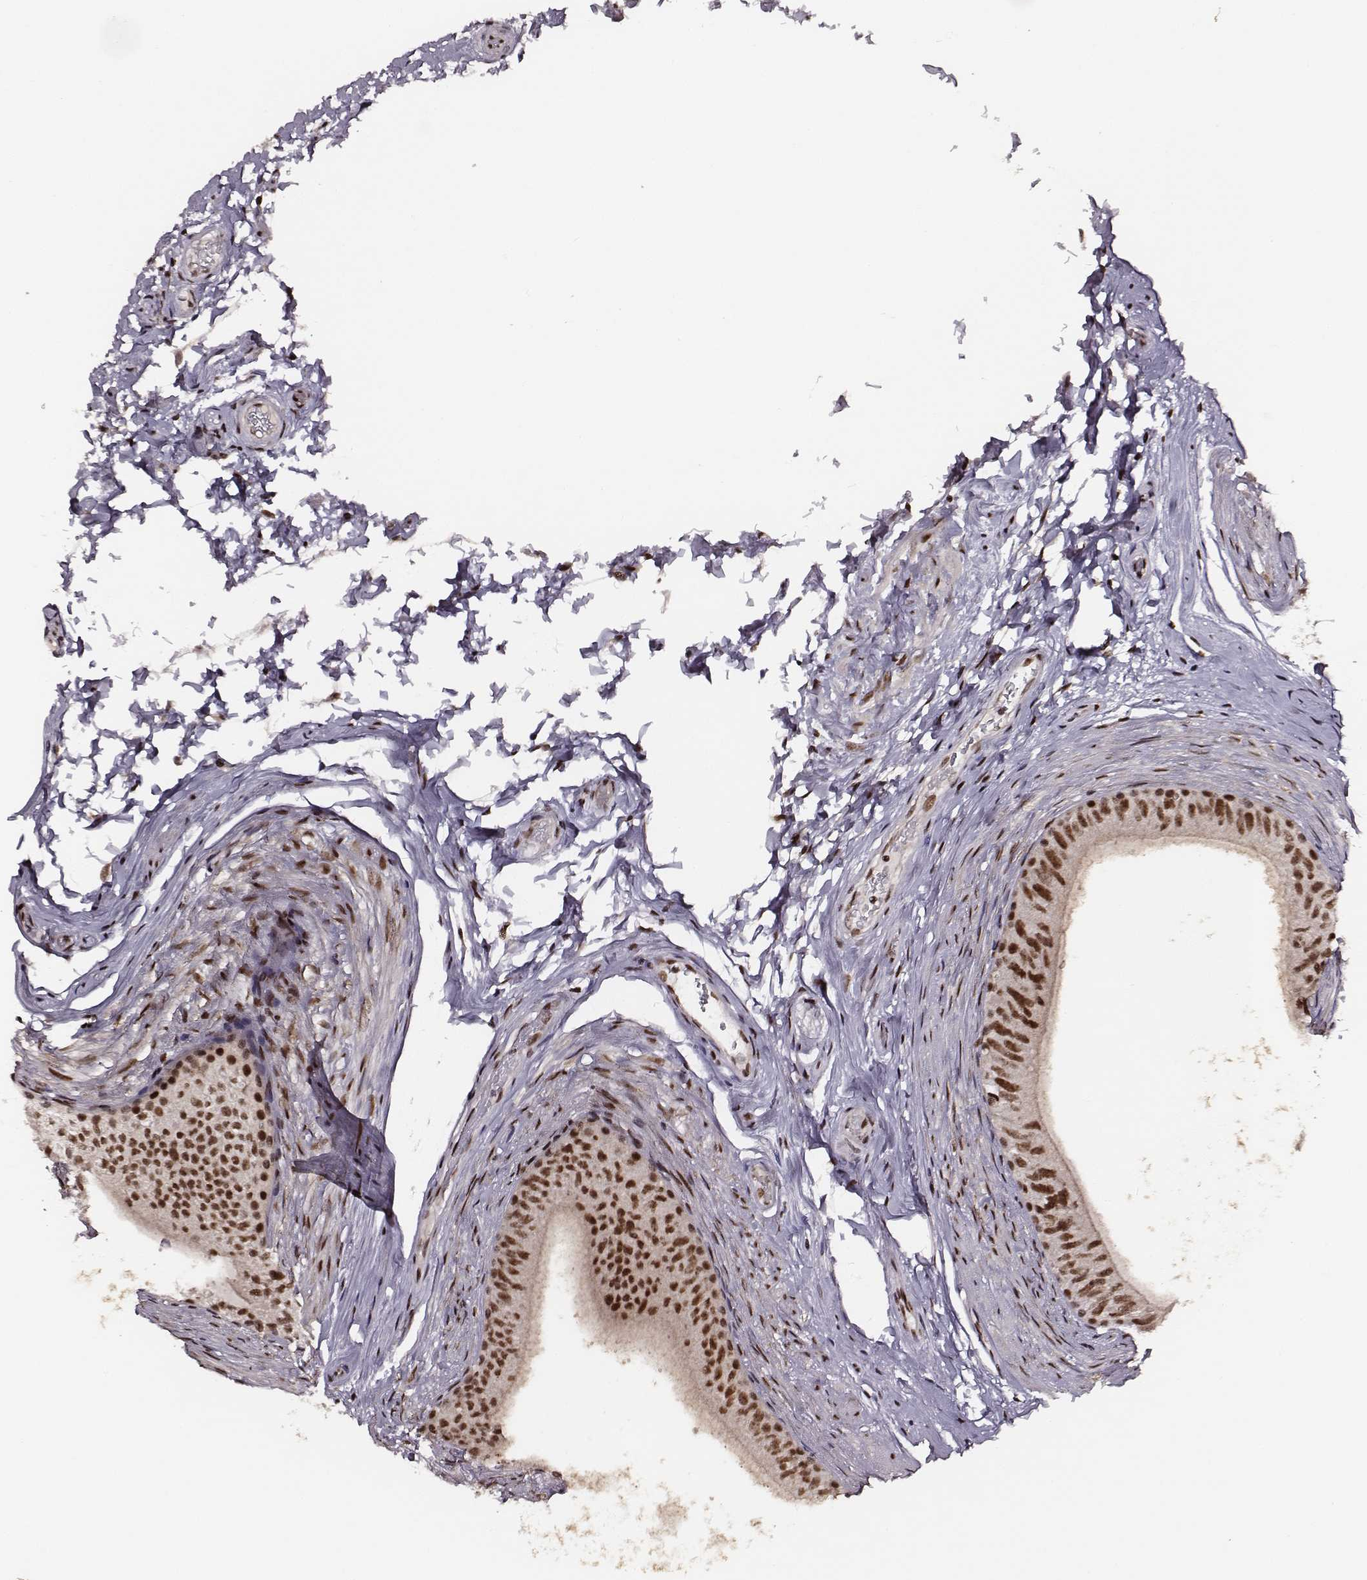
{"staining": {"intensity": "moderate", "quantity": ">75%", "location": "nuclear"}, "tissue": "epididymis", "cell_type": "Glandular cells", "image_type": "normal", "snomed": [{"axis": "morphology", "description": "Normal tissue, NOS"}, {"axis": "topography", "description": "Epididymis"}], "caption": "Protein staining displays moderate nuclear positivity in approximately >75% of glandular cells in unremarkable epididymis.", "gene": "PPARA", "patient": {"sex": "male", "age": 36}}